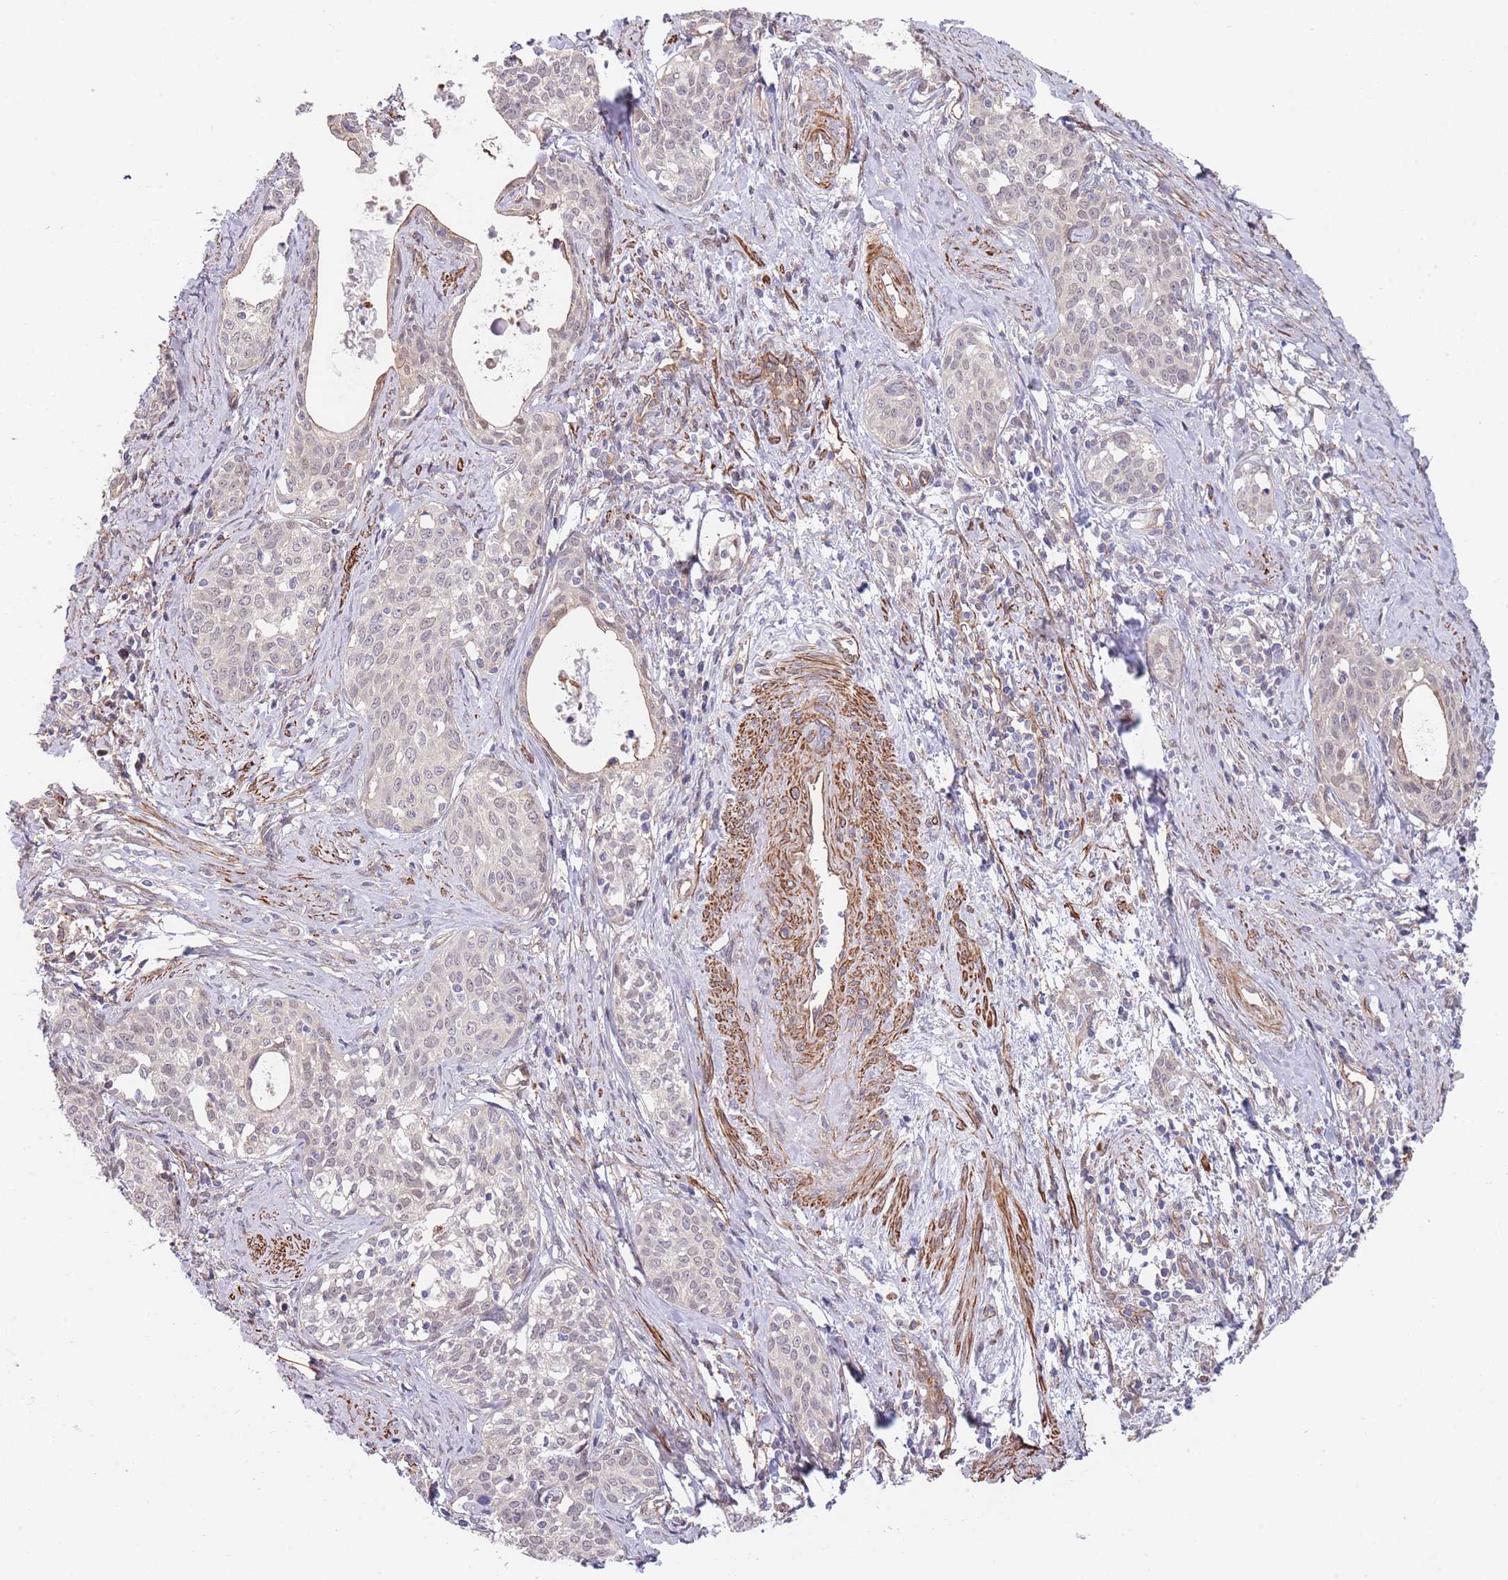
{"staining": {"intensity": "moderate", "quantity": "<25%", "location": "cytoplasmic/membranous,nuclear"}, "tissue": "cervical cancer", "cell_type": "Tumor cells", "image_type": "cancer", "snomed": [{"axis": "morphology", "description": "Squamous cell carcinoma, NOS"}, {"axis": "topography", "description": "Cervix"}], "caption": "Protein analysis of cervical squamous cell carcinoma tissue reveals moderate cytoplasmic/membranous and nuclear positivity in approximately <25% of tumor cells. (Stains: DAB in brown, nuclei in blue, Microscopy: brightfield microscopy at high magnification).", "gene": "BPNT1", "patient": {"sex": "female", "age": 52}}